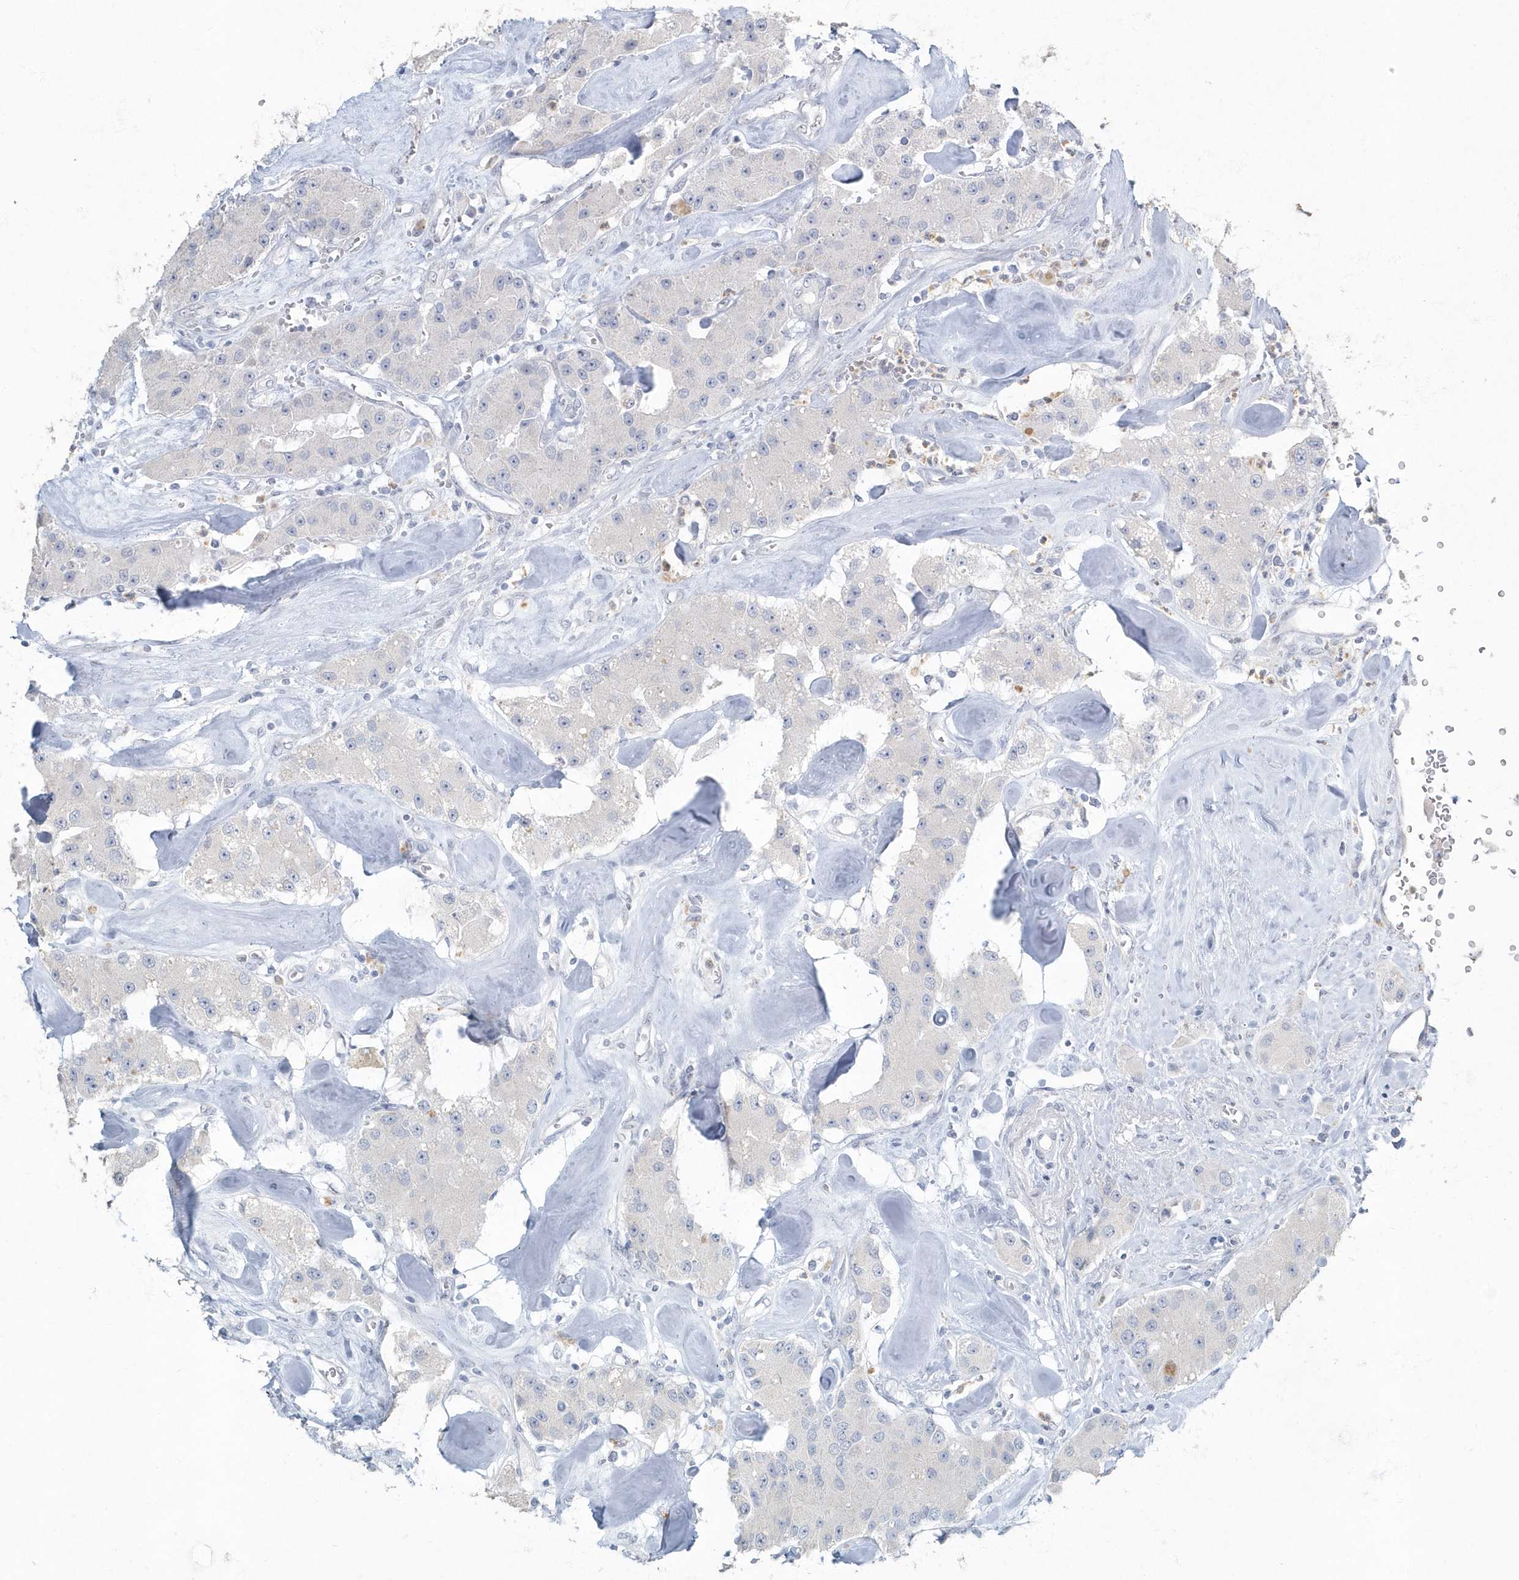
{"staining": {"intensity": "negative", "quantity": "none", "location": "none"}, "tissue": "carcinoid", "cell_type": "Tumor cells", "image_type": "cancer", "snomed": [{"axis": "morphology", "description": "Carcinoid, malignant, NOS"}, {"axis": "topography", "description": "Pancreas"}], "caption": "Immunohistochemical staining of human malignant carcinoid displays no significant staining in tumor cells.", "gene": "MYOT", "patient": {"sex": "male", "age": 41}}